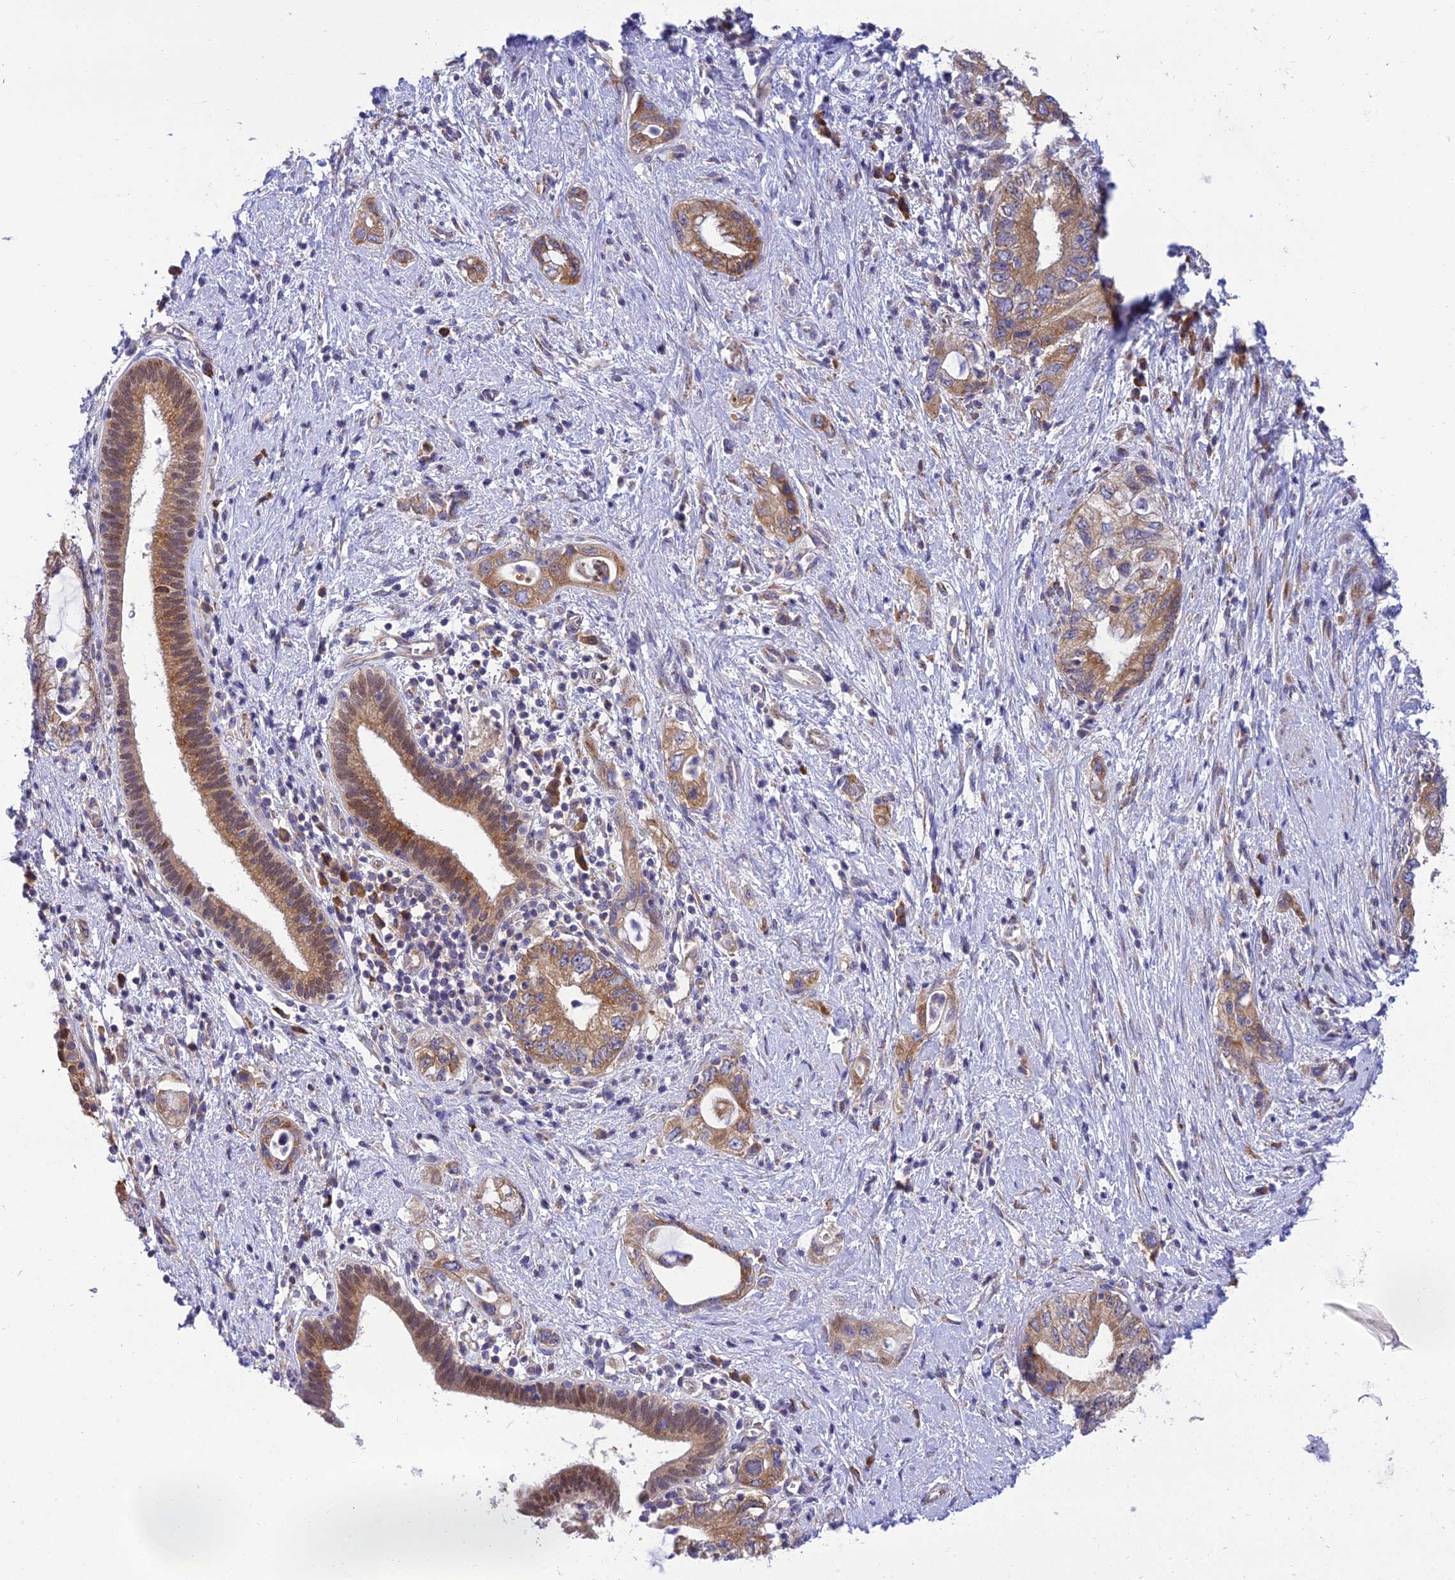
{"staining": {"intensity": "moderate", "quantity": ">75%", "location": "cytoplasmic/membranous"}, "tissue": "pancreatic cancer", "cell_type": "Tumor cells", "image_type": "cancer", "snomed": [{"axis": "morphology", "description": "Adenocarcinoma, NOS"}, {"axis": "topography", "description": "Pancreas"}], "caption": "The micrograph displays staining of pancreatic cancer, revealing moderate cytoplasmic/membranous protein positivity (brown color) within tumor cells. (IHC, brightfield microscopy, high magnification).", "gene": "CLCN7", "patient": {"sex": "female", "age": 73}}